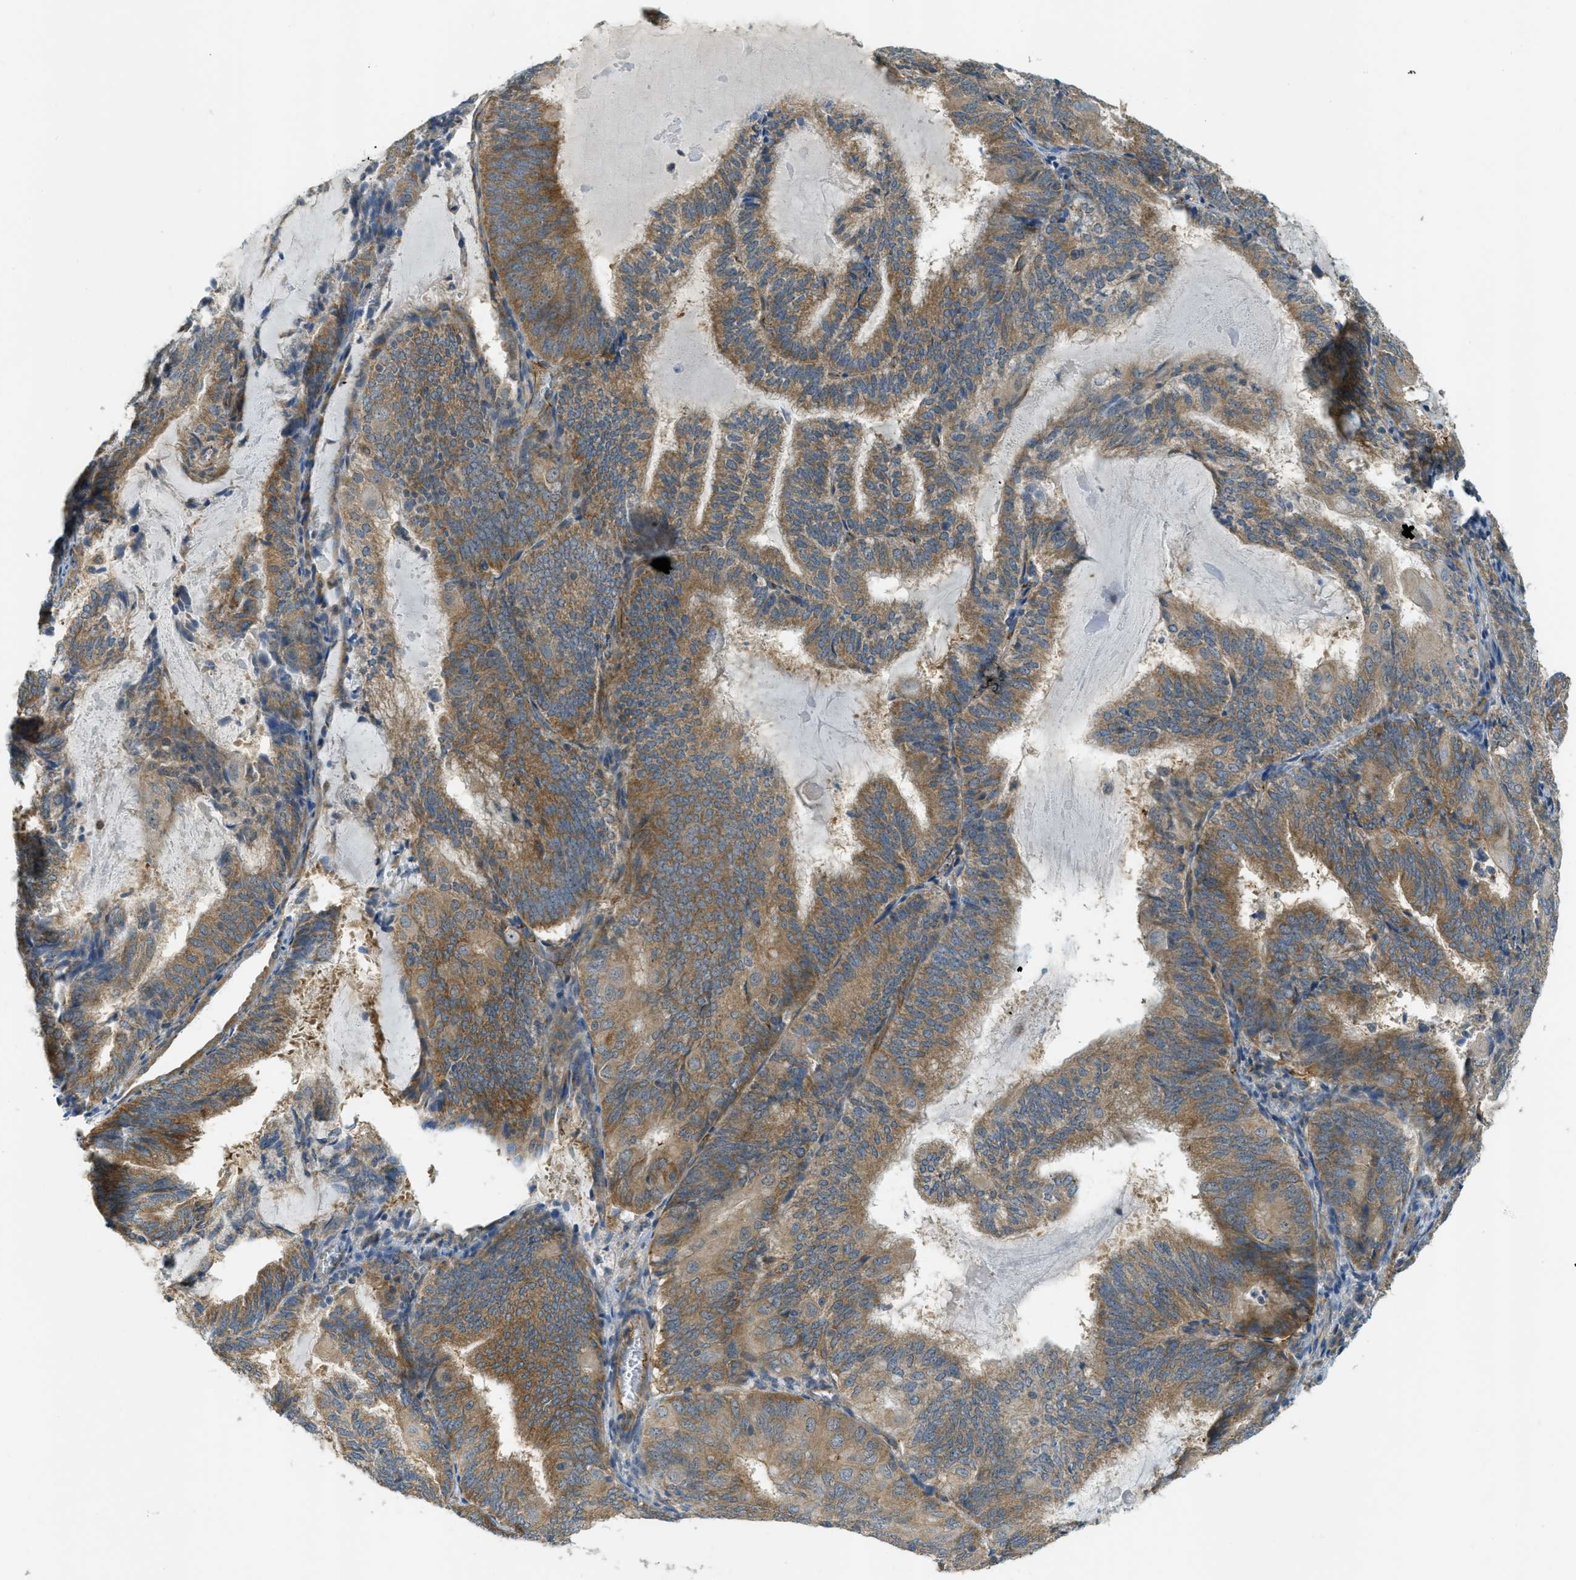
{"staining": {"intensity": "moderate", "quantity": ">75%", "location": "cytoplasmic/membranous"}, "tissue": "endometrial cancer", "cell_type": "Tumor cells", "image_type": "cancer", "snomed": [{"axis": "morphology", "description": "Adenocarcinoma, NOS"}, {"axis": "topography", "description": "Endometrium"}], "caption": "Endometrial cancer (adenocarcinoma) stained with a protein marker reveals moderate staining in tumor cells.", "gene": "JCAD", "patient": {"sex": "female", "age": 81}}